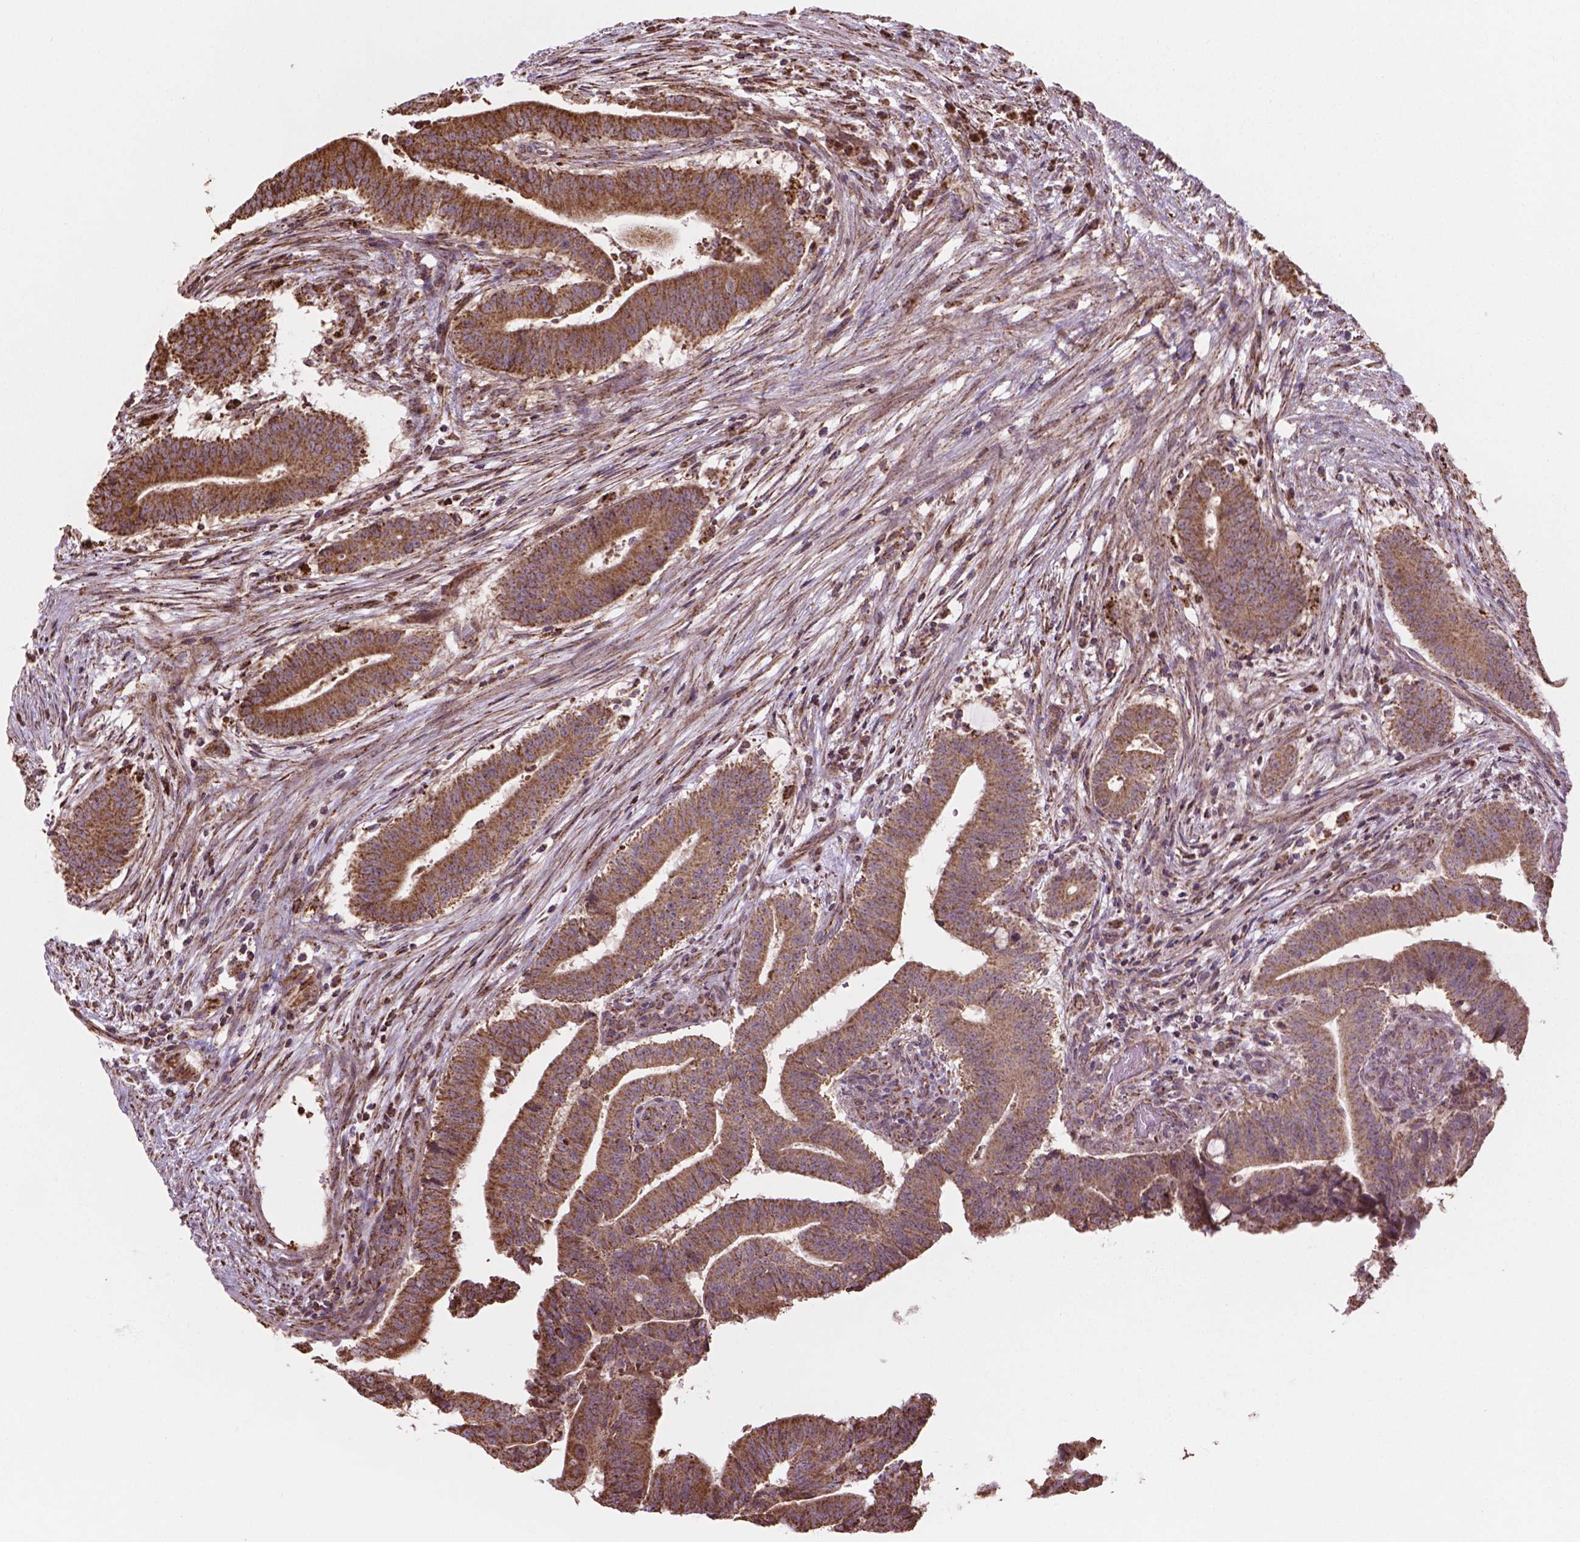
{"staining": {"intensity": "moderate", "quantity": ">75%", "location": "cytoplasmic/membranous"}, "tissue": "colorectal cancer", "cell_type": "Tumor cells", "image_type": "cancer", "snomed": [{"axis": "morphology", "description": "Adenocarcinoma, NOS"}, {"axis": "topography", "description": "Colon"}], "caption": "Adenocarcinoma (colorectal) stained with a protein marker shows moderate staining in tumor cells.", "gene": "HS3ST3A1", "patient": {"sex": "female", "age": 43}}